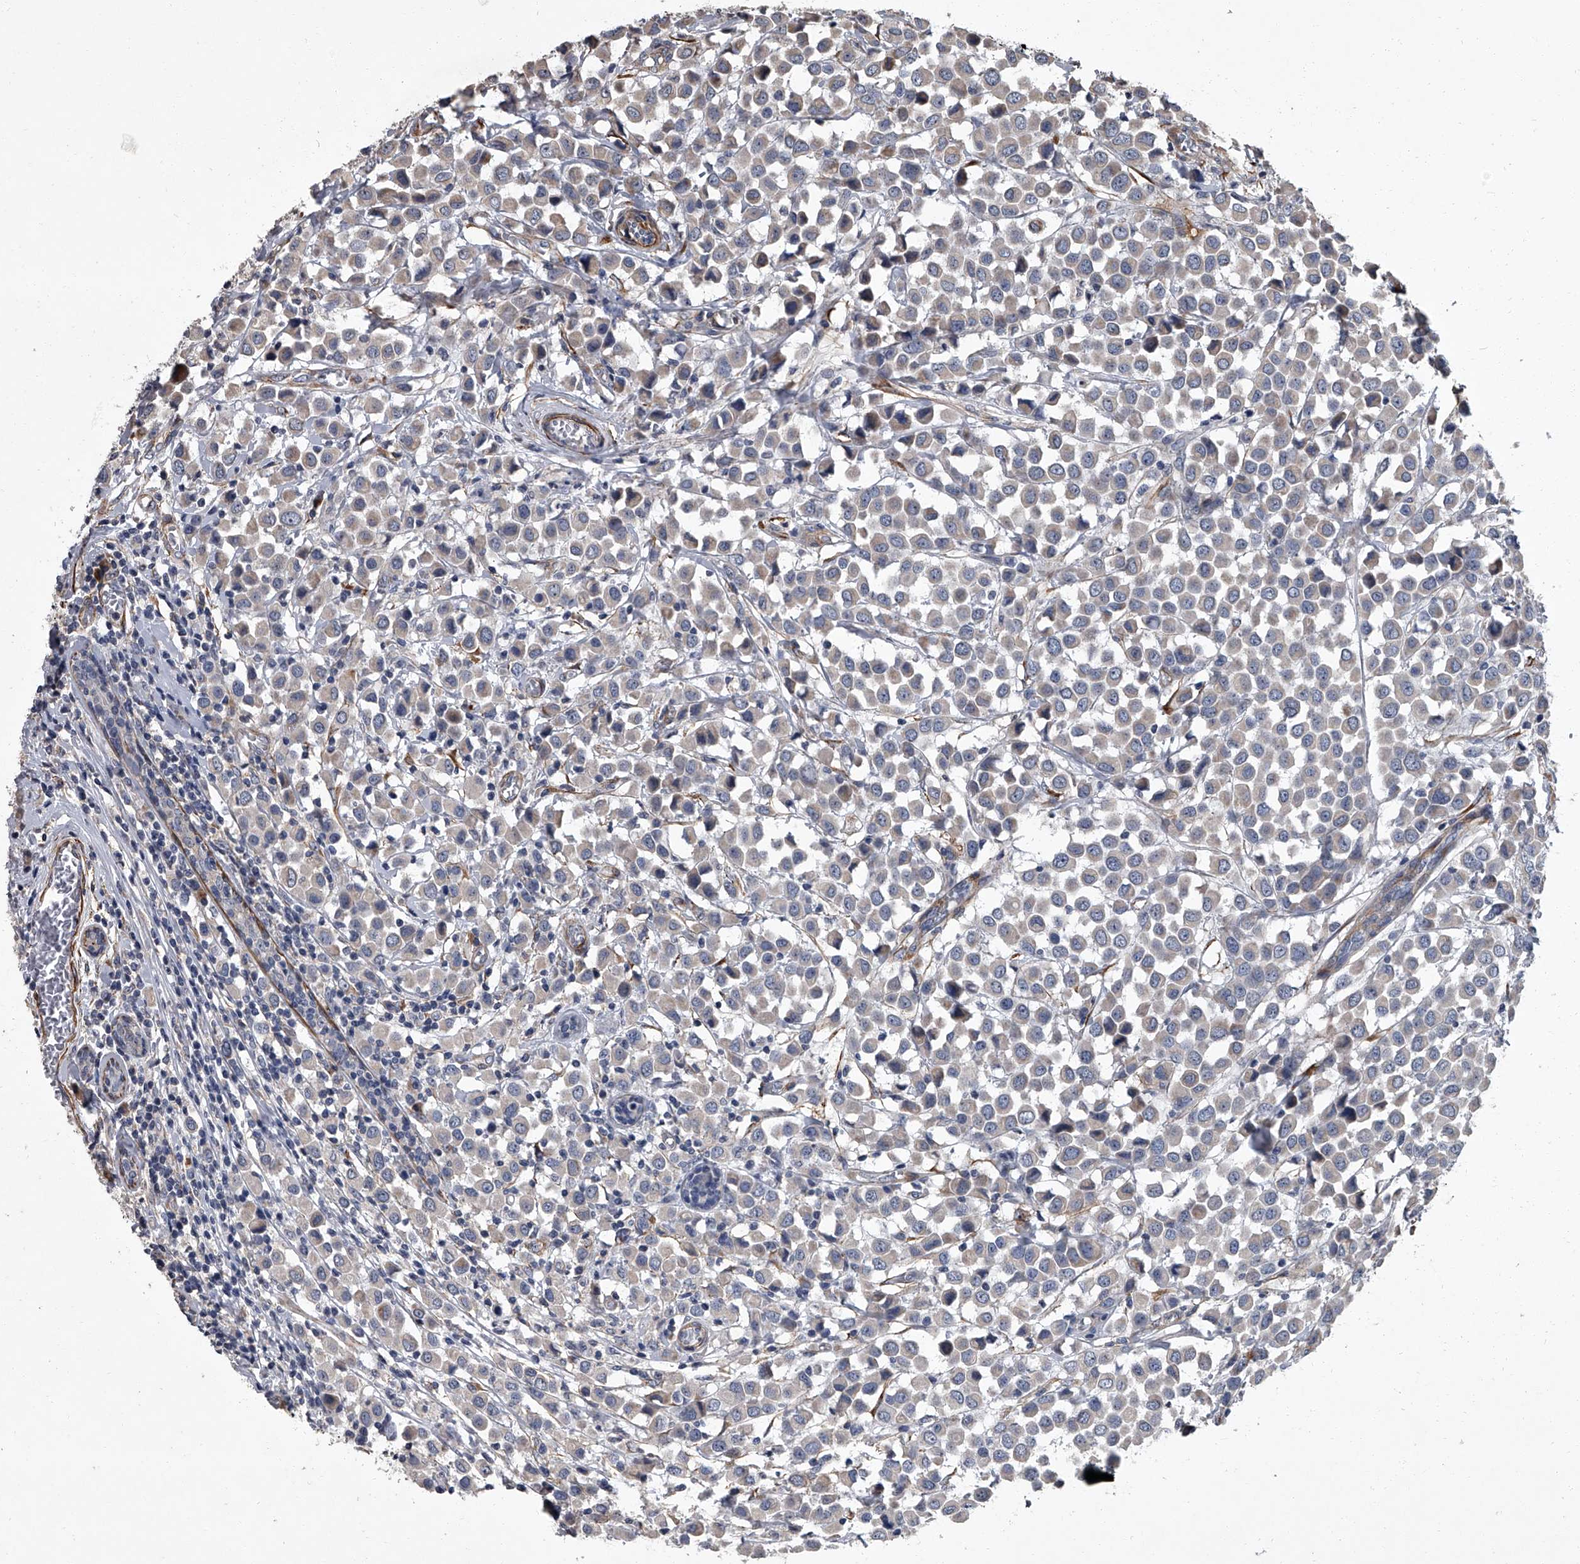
{"staining": {"intensity": "negative", "quantity": "none", "location": "none"}, "tissue": "breast cancer", "cell_type": "Tumor cells", "image_type": "cancer", "snomed": [{"axis": "morphology", "description": "Duct carcinoma"}, {"axis": "topography", "description": "Breast"}], "caption": "This is a image of immunohistochemistry staining of breast infiltrating ductal carcinoma, which shows no positivity in tumor cells.", "gene": "SIRT4", "patient": {"sex": "female", "age": 61}}